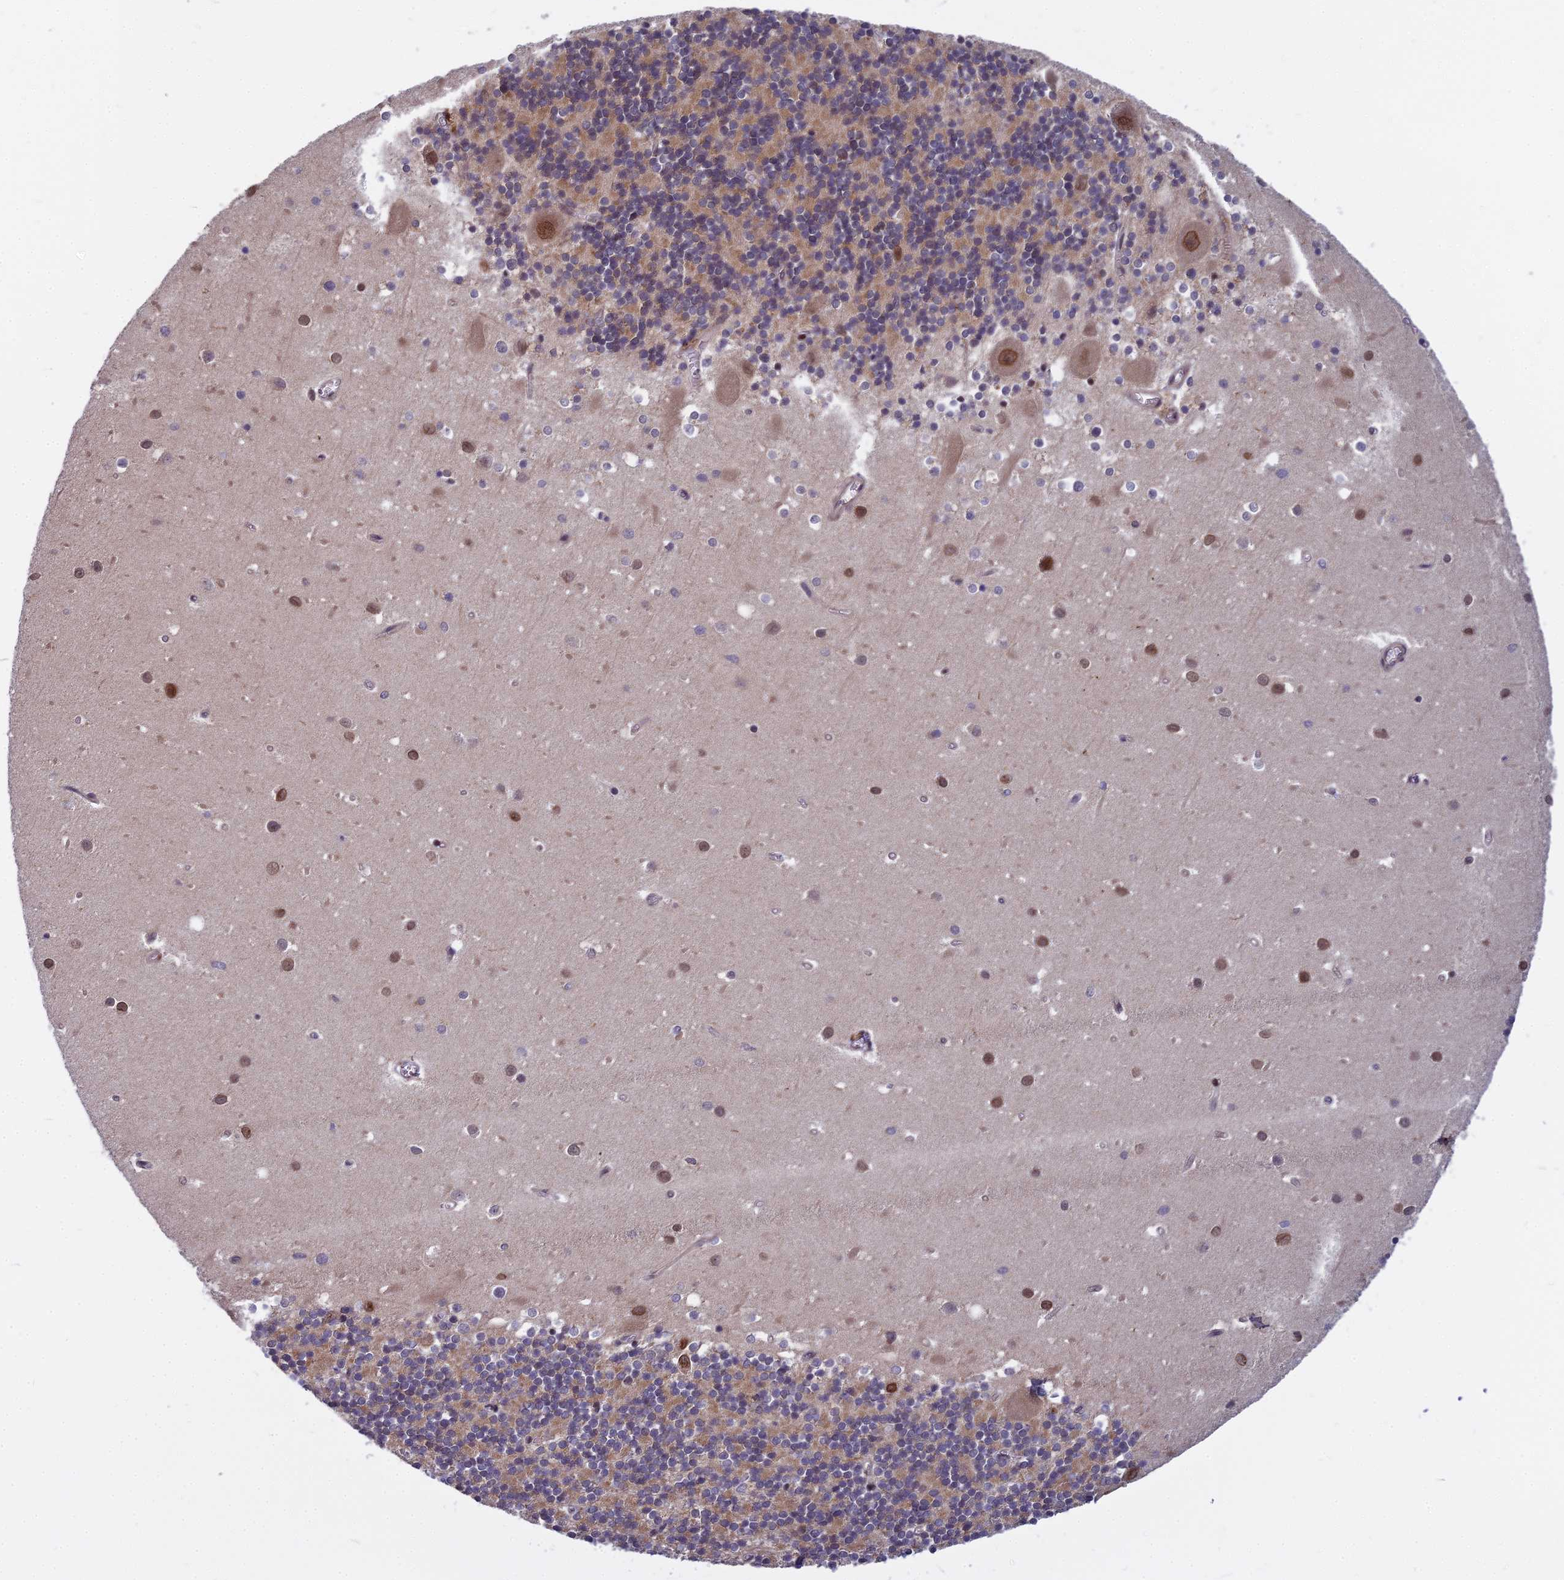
{"staining": {"intensity": "moderate", "quantity": "25%-75%", "location": "cytoplasmic/membranous"}, "tissue": "cerebellum", "cell_type": "Cells in granular layer", "image_type": "normal", "snomed": [{"axis": "morphology", "description": "Normal tissue, NOS"}, {"axis": "topography", "description": "Cerebellum"}], "caption": "Protein staining of normal cerebellum reveals moderate cytoplasmic/membranous expression in approximately 25%-75% of cells in granular layer.", "gene": "COMMD2", "patient": {"sex": "male", "age": 54}}